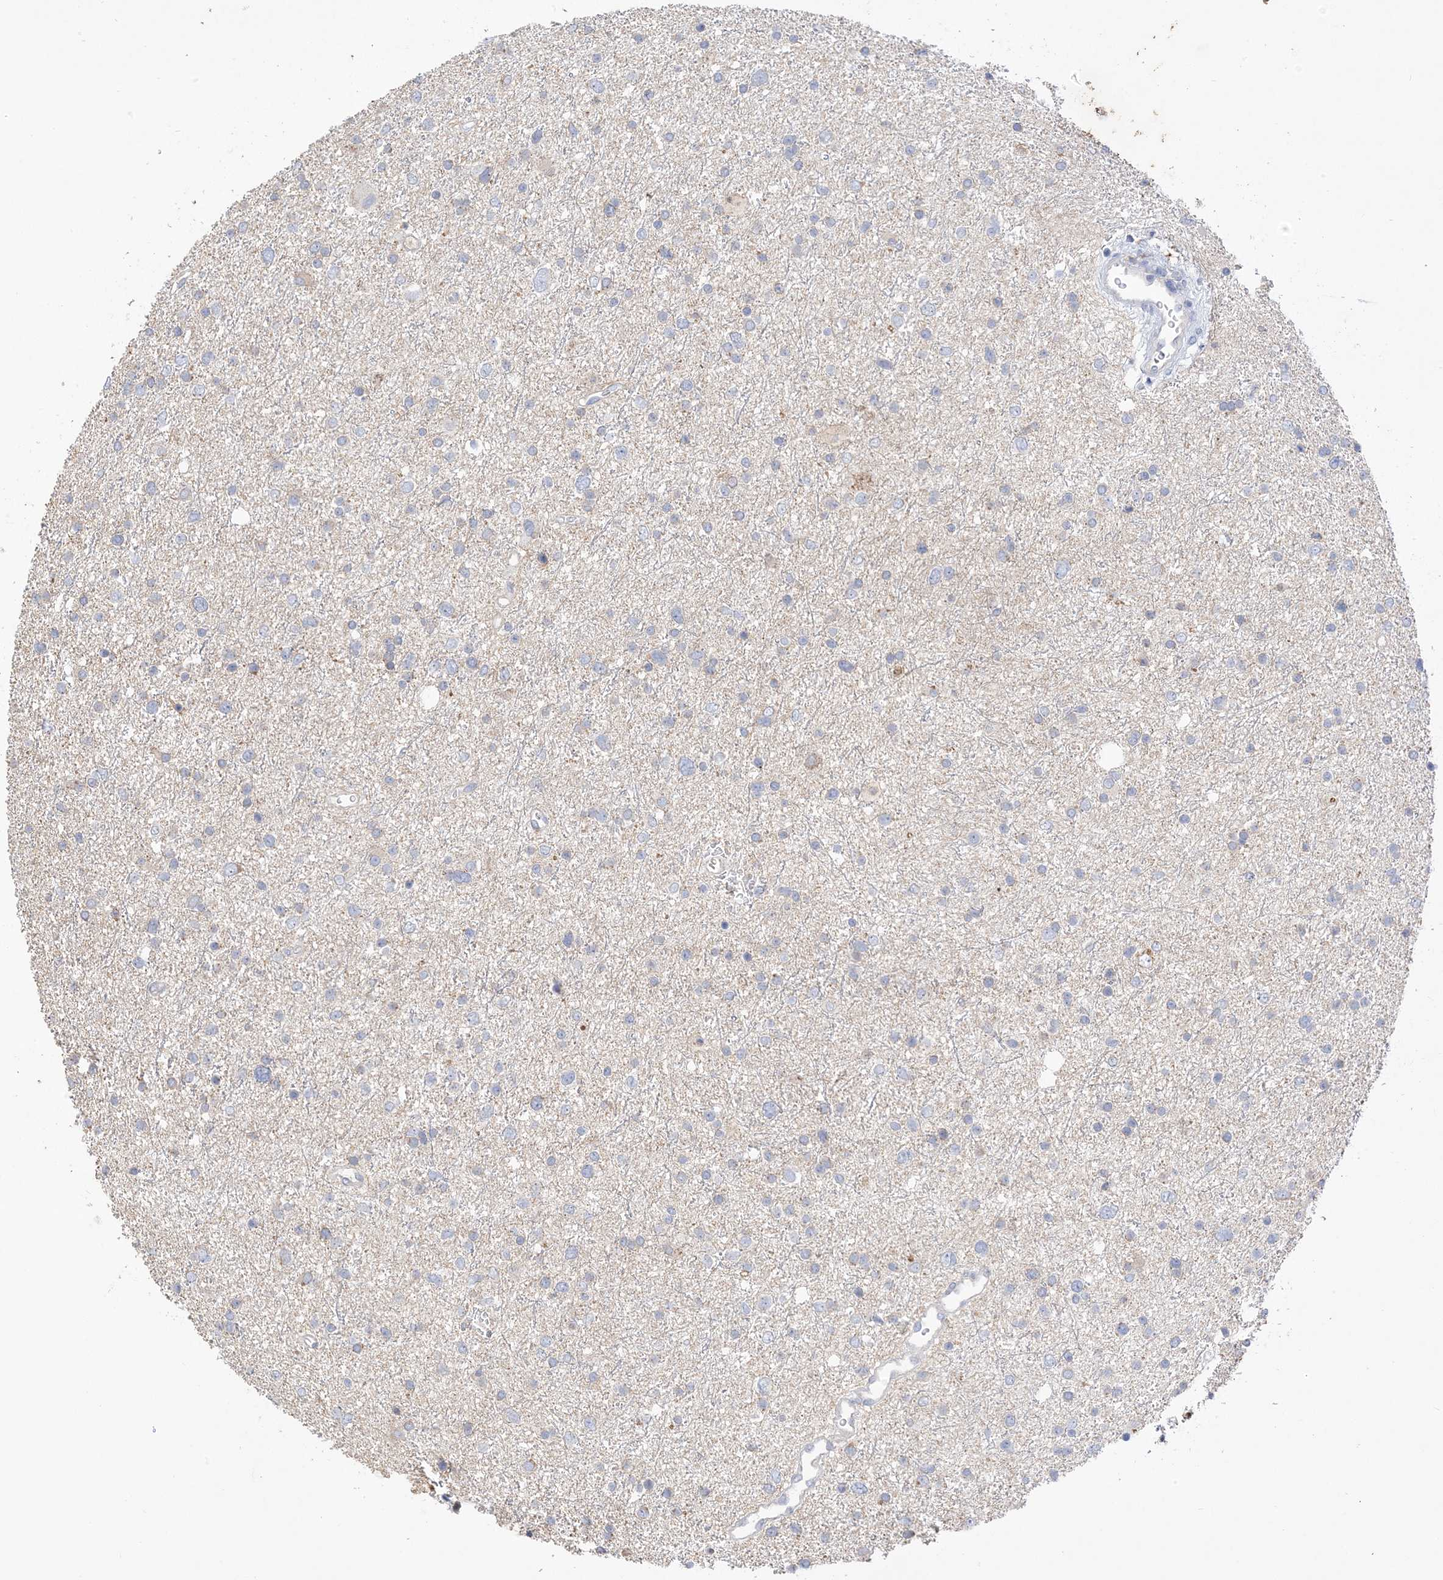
{"staining": {"intensity": "negative", "quantity": "none", "location": "none"}, "tissue": "glioma", "cell_type": "Tumor cells", "image_type": "cancer", "snomed": [{"axis": "morphology", "description": "Glioma, malignant, Low grade"}, {"axis": "topography", "description": "Brain"}], "caption": "This is a histopathology image of immunohistochemistry (IHC) staining of glioma, which shows no expression in tumor cells.", "gene": "DPP9", "patient": {"sex": "female", "age": 37}}